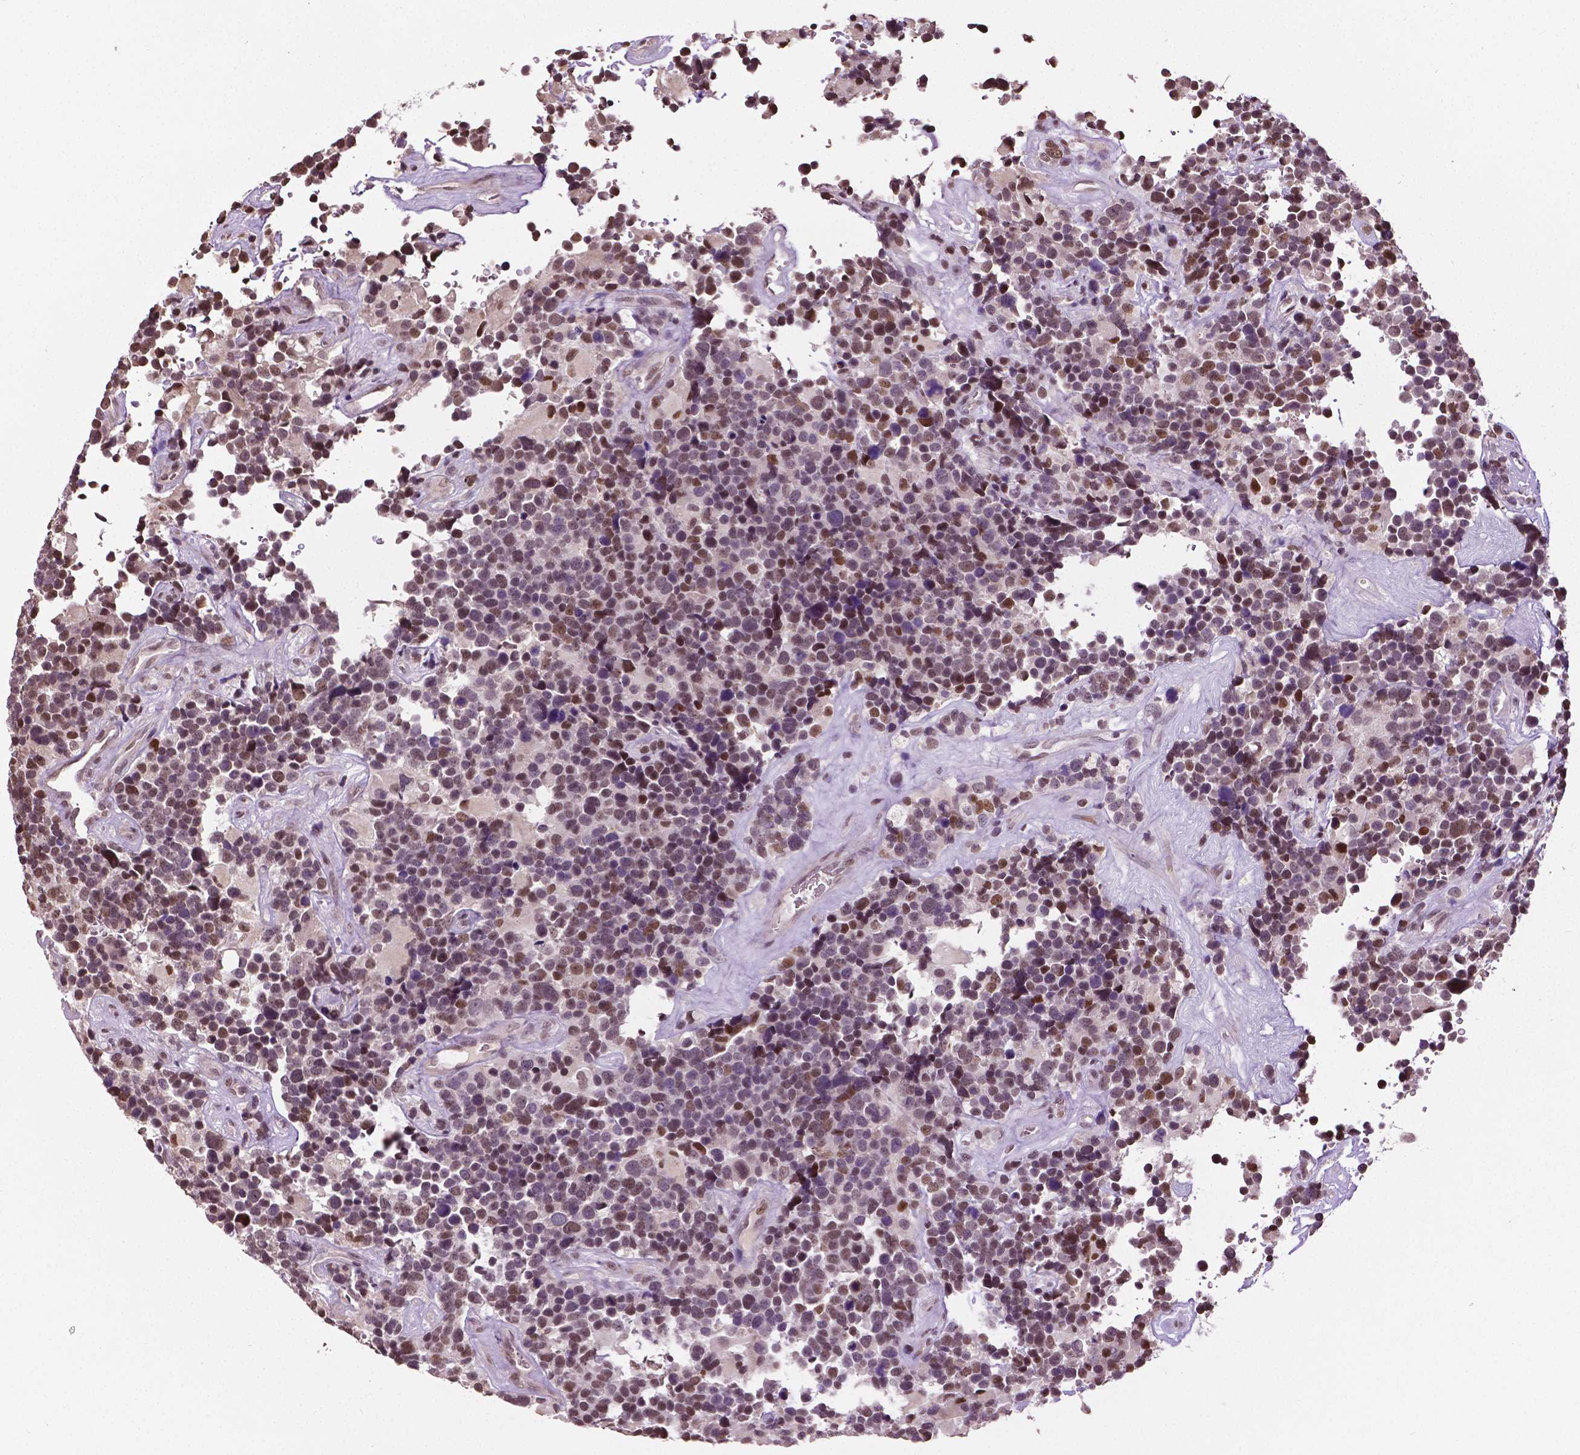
{"staining": {"intensity": "moderate", "quantity": "25%-75%", "location": "nuclear"}, "tissue": "glioma", "cell_type": "Tumor cells", "image_type": "cancer", "snomed": [{"axis": "morphology", "description": "Glioma, malignant, High grade"}, {"axis": "topography", "description": "Brain"}], "caption": "Human high-grade glioma (malignant) stained for a protein (brown) displays moderate nuclear positive staining in approximately 25%-75% of tumor cells.", "gene": "DLX5", "patient": {"sex": "male", "age": 33}}